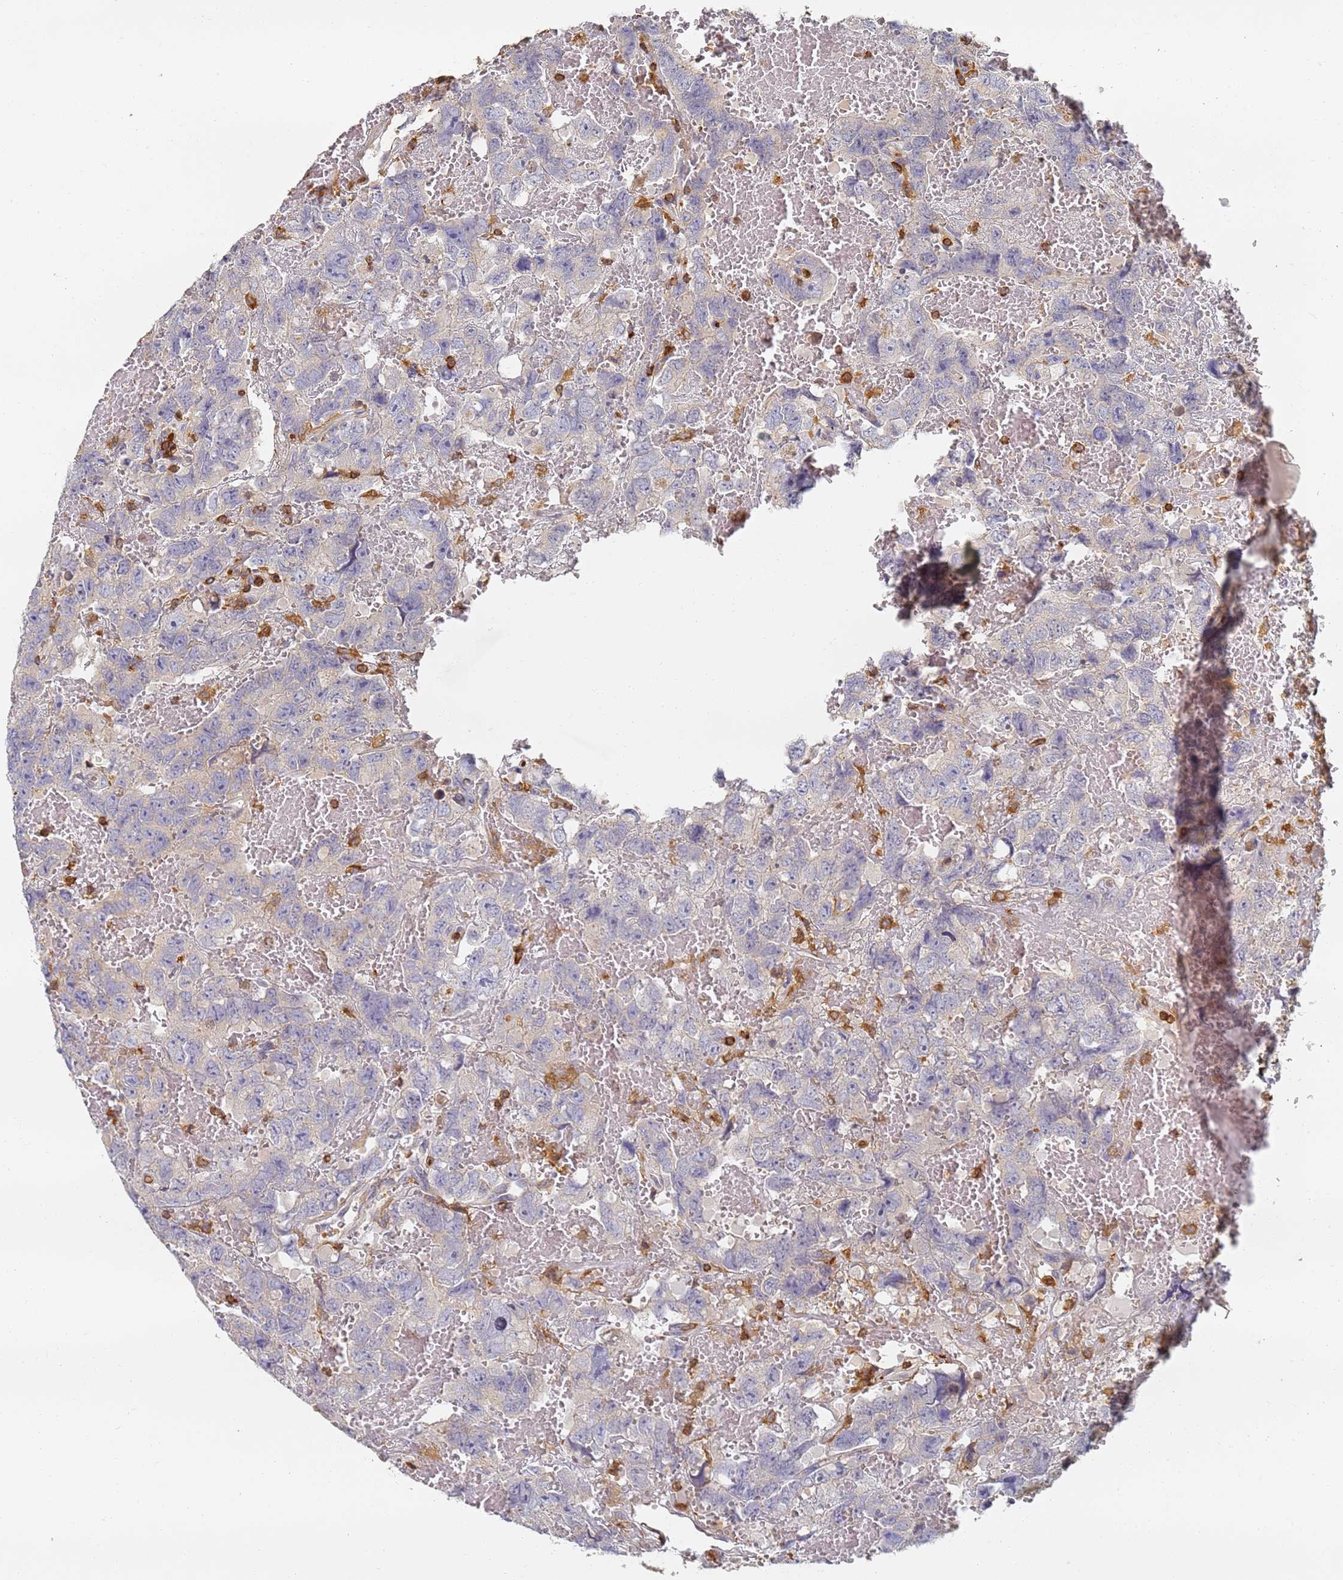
{"staining": {"intensity": "negative", "quantity": "none", "location": "none"}, "tissue": "testis cancer", "cell_type": "Tumor cells", "image_type": "cancer", "snomed": [{"axis": "morphology", "description": "Carcinoma, Embryonal, NOS"}, {"axis": "topography", "description": "Testis"}], "caption": "IHC histopathology image of human embryonal carcinoma (testis) stained for a protein (brown), which exhibits no positivity in tumor cells.", "gene": "BIN2", "patient": {"sex": "male", "age": 45}}